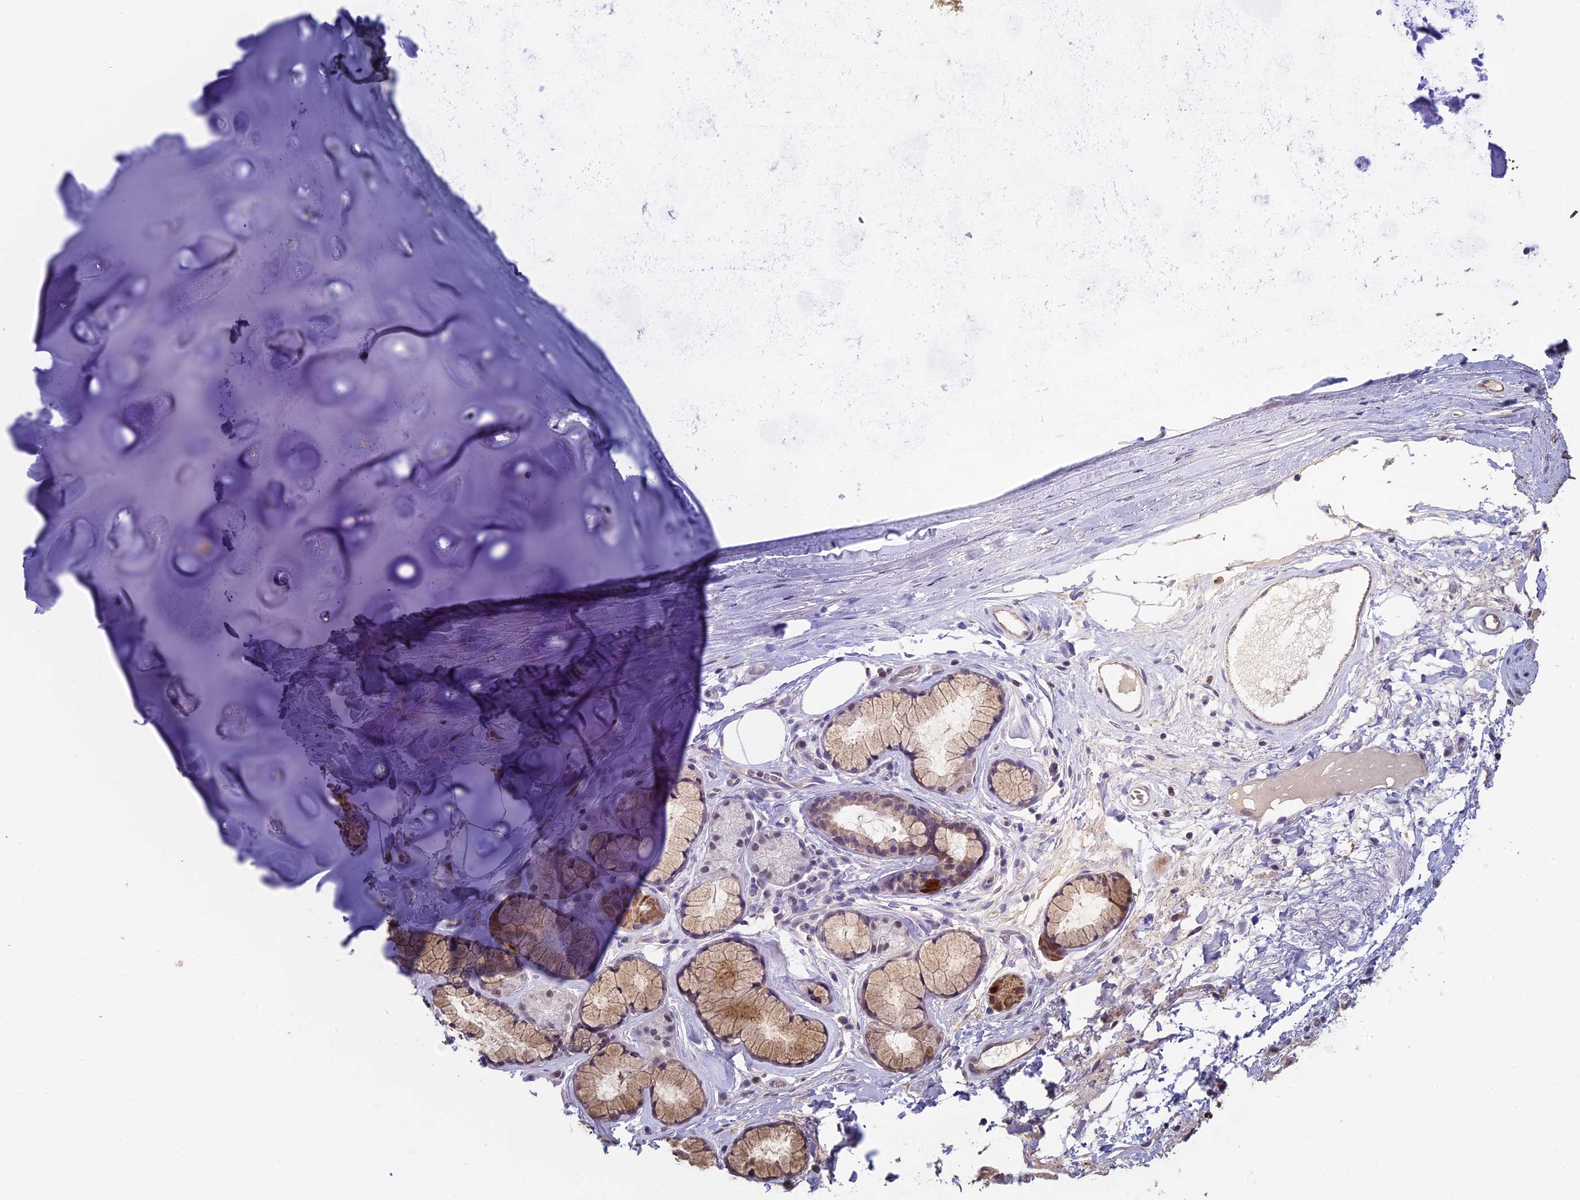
{"staining": {"intensity": "negative", "quantity": "none", "location": "none"}, "tissue": "adipose tissue", "cell_type": "Adipocytes", "image_type": "normal", "snomed": [{"axis": "morphology", "description": "Normal tissue, NOS"}, {"axis": "topography", "description": "Cartilage tissue"}], "caption": "This is an immunohistochemistry (IHC) photomicrograph of normal human adipose tissue. There is no positivity in adipocytes.", "gene": "MT", "patient": {"sex": "female", "age": 63}}